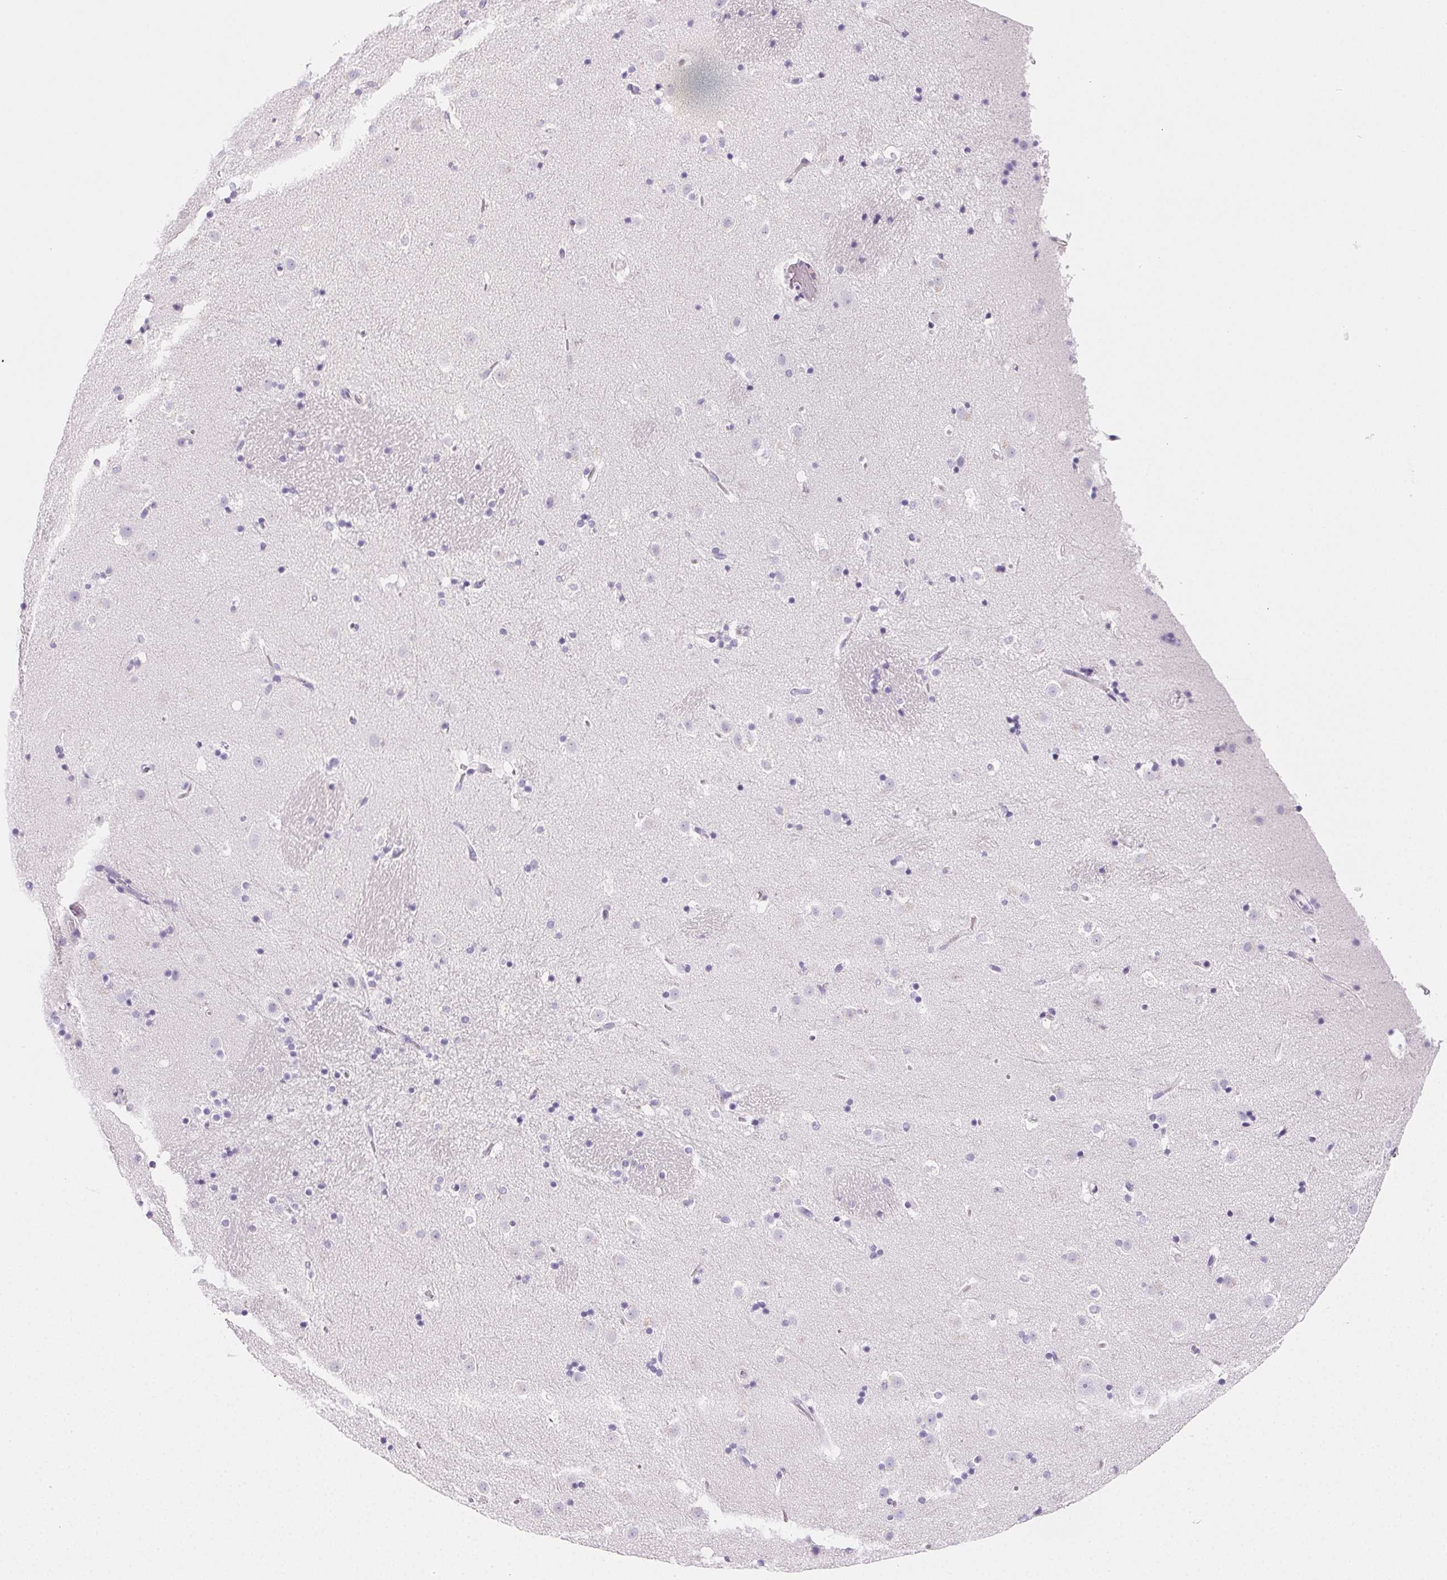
{"staining": {"intensity": "negative", "quantity": "none", "location": "none"}, "tissue": "caudate", "cell_type": "Glial cells", "image_type": "normal", "snomed": [{"axis": "morphology", "description": "Normal tissue, NOS"}, {"axis": "topography", "description": "Lateral ventricle wall"}], "caption": "DAB immunohistochemical staining of benign caudate displays no significant expression in glial cells. (DAB (3,3'-diaminobenzidine) IHC visualized using brightfield microscopy, high magnification).", "gene": "PRSS1", "patient": {"sex": "male", "age": 37}}